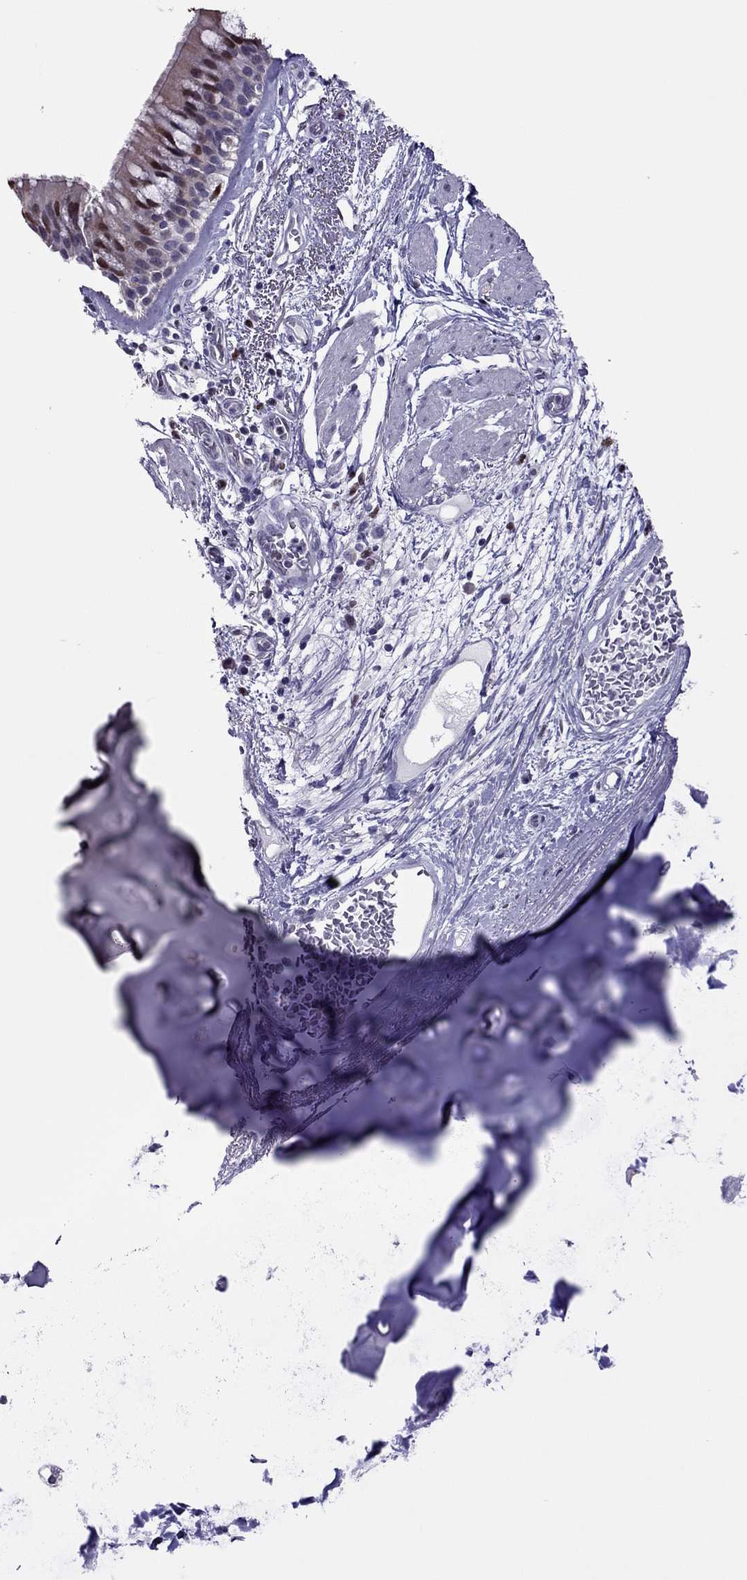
{"staining": {"intensity": "moderate", "quantity": "<25%", "location": "nuclear"}, "tissue": "bronchus", "cell_type": "Respiratory epithelial cells", "image_type": "normal", "snomed": [{"axis": "morphology", "description": "Normal tissue, NOS"}, {"axis": "topography", "description": "Bronchus"}, {"axis": "topography", "description": "Lung"}], "caption": "Moderate nuclear expression for a protein is identified in about <25% of respiratory epithelial cells of unremarkable bronchus using IHC.", "gene": "SPINT3", "patient": {"sex": "female", "age": 57}}